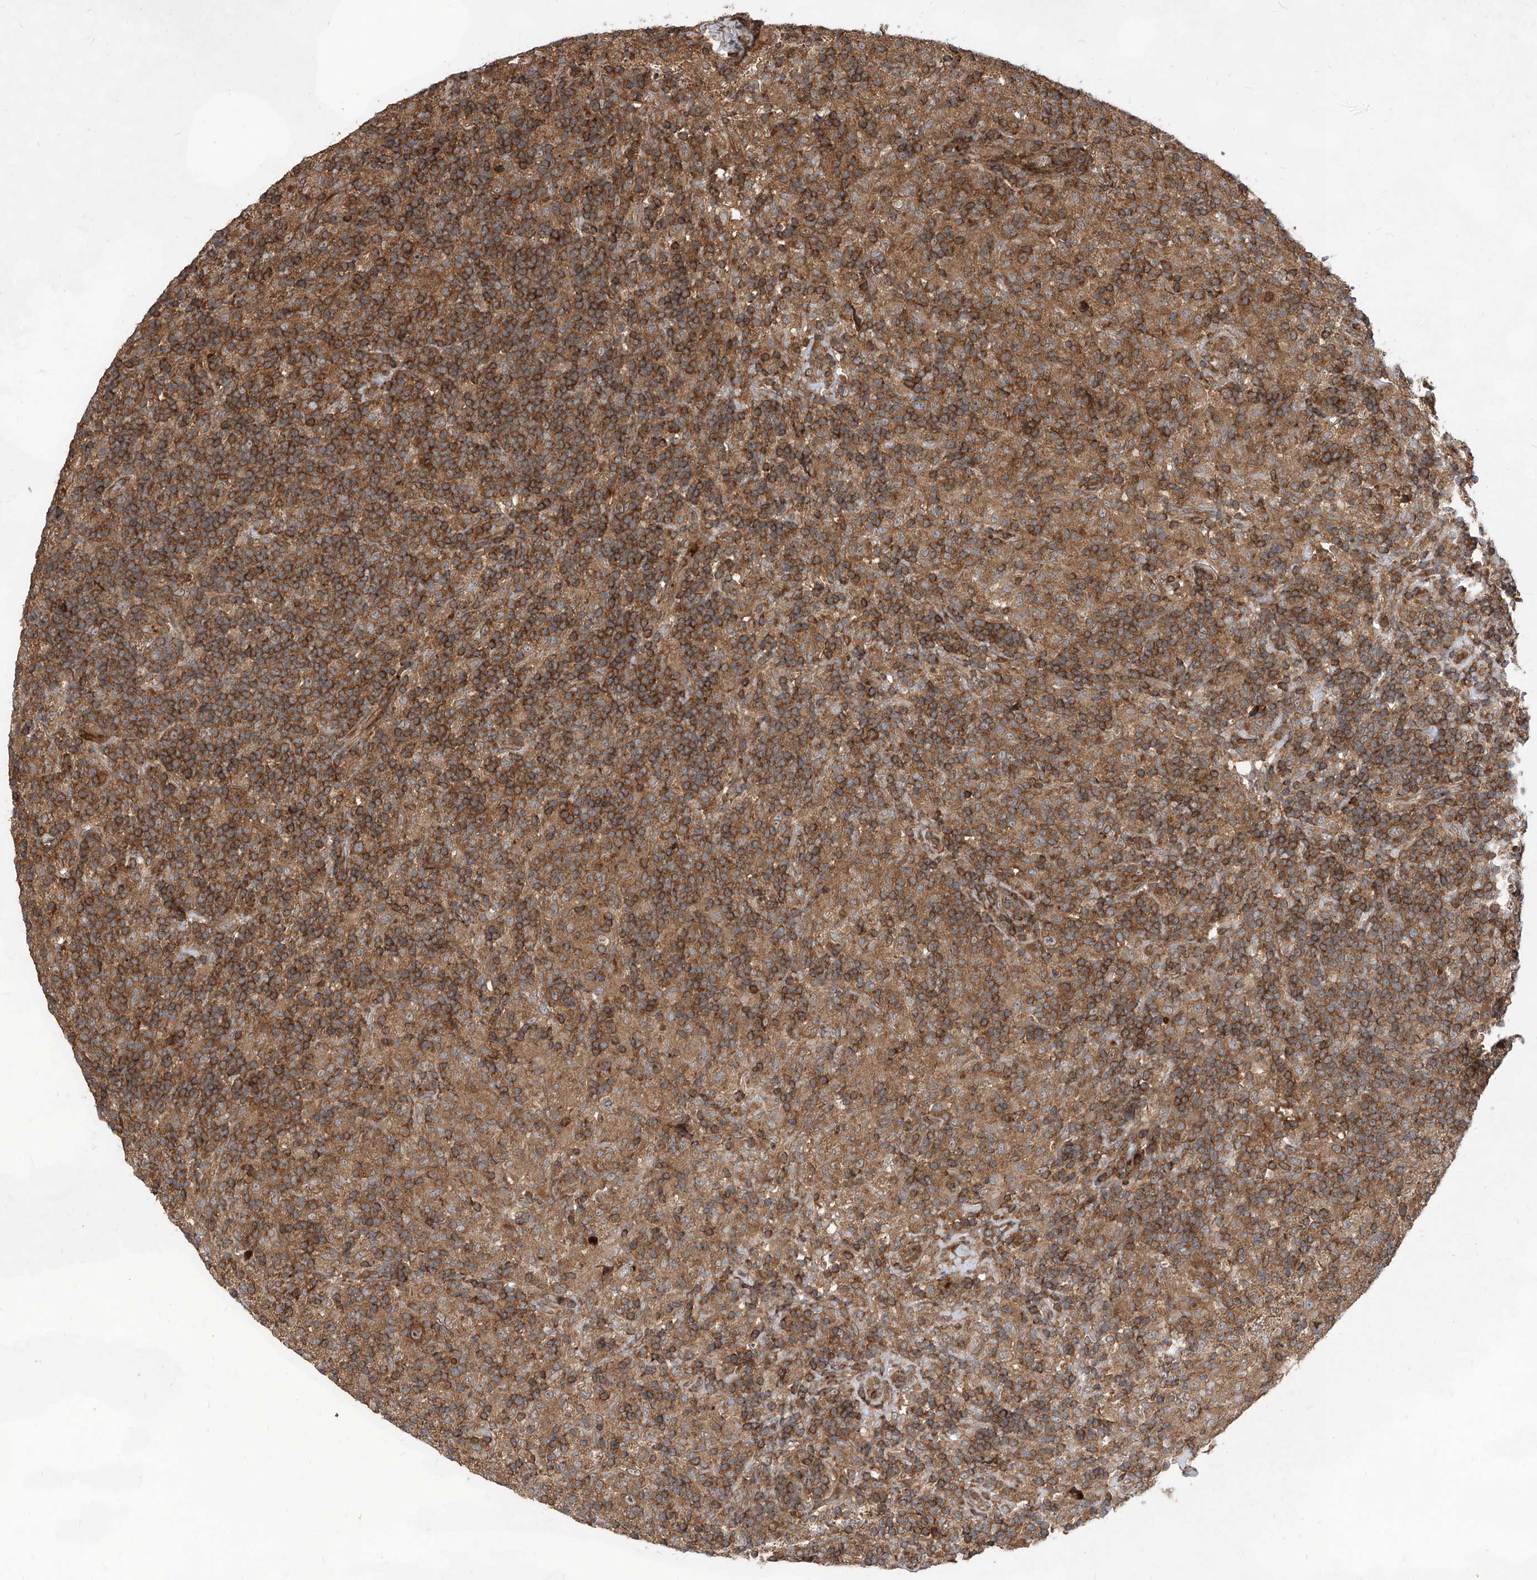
{"staining": {"intensity": "moderate", "quantity": "<25%", "location": "cytoplasmic/membranous"}, "tissue": "lymphoma", "cell_type": "Tumor cells", "image_type": "cancer", "snomed": [{"axis": "morphology", "description": "Hodgkin's disease, NOS"}, {"axis": "topography", "description": "Lymph node"}], "caption": "Lymphoma was stained to show a protein in brown. There is low levels of moderate cytoplasmic/membranous positivity in approximately <25% of tumor cells.", "gene": "MAGED2", "patient": {"sex": "male", "age": 70}}